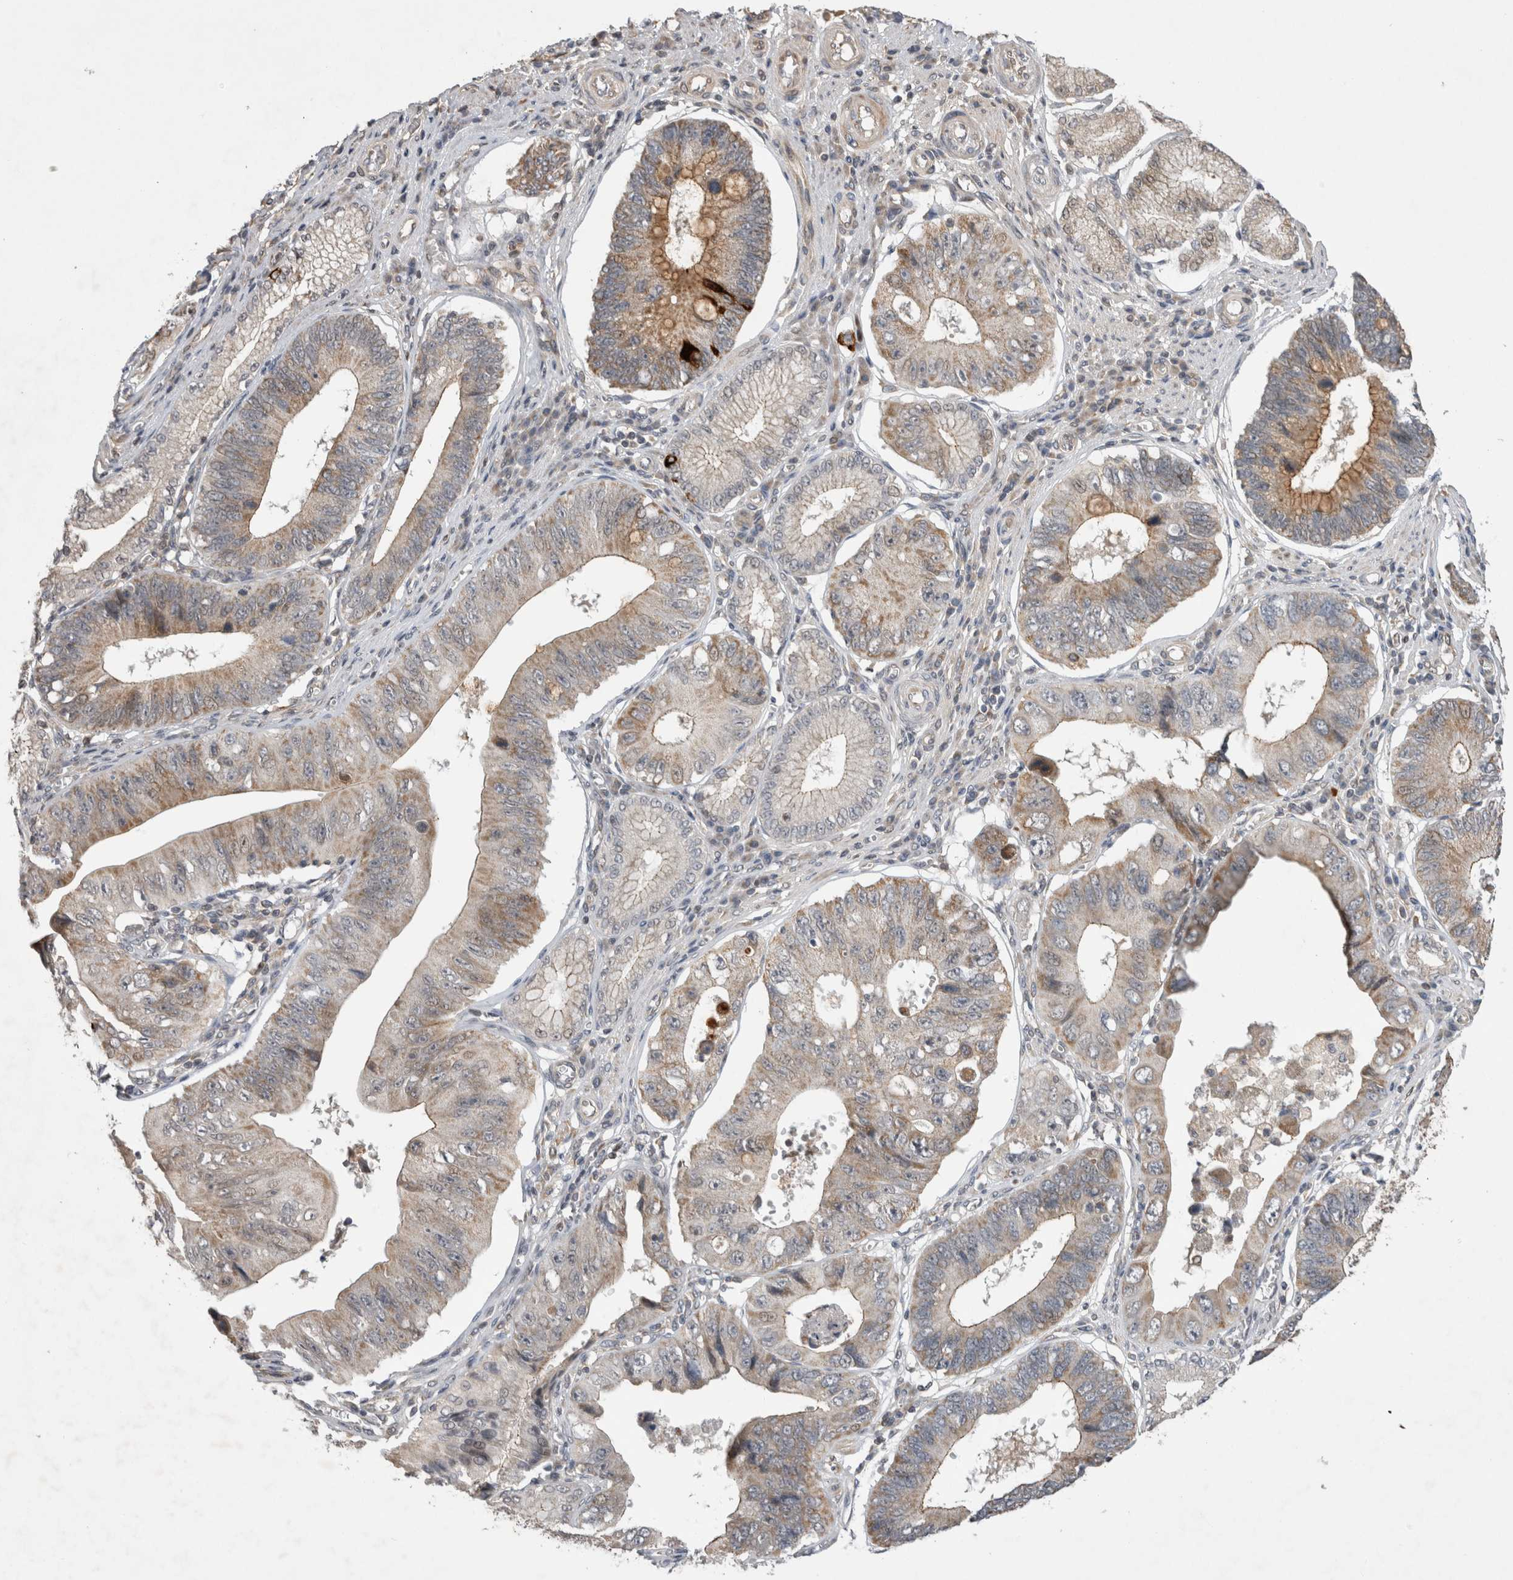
{"staining": {"intensity": "moderate", "quantity": "25%-75%", "location": "cytoplasmic/membranous"}, "tissue": "stomach cancer", "cell_type": "Tumor cells", "image_type": "cancer", "snomed": [{"axis": "morphology", "description": "Adenocarcinoma, NOS"}, {"axis": "topography", "description": "Stomach"}], "caption": "The image displays staining of stomach adenocarcinoma, revealing moderate cytoplasmic/membranous protein positivity (brown color) within tumor cells.", "gene": "KCNIP1", "patient": {"sex": "male", "age": 59}}